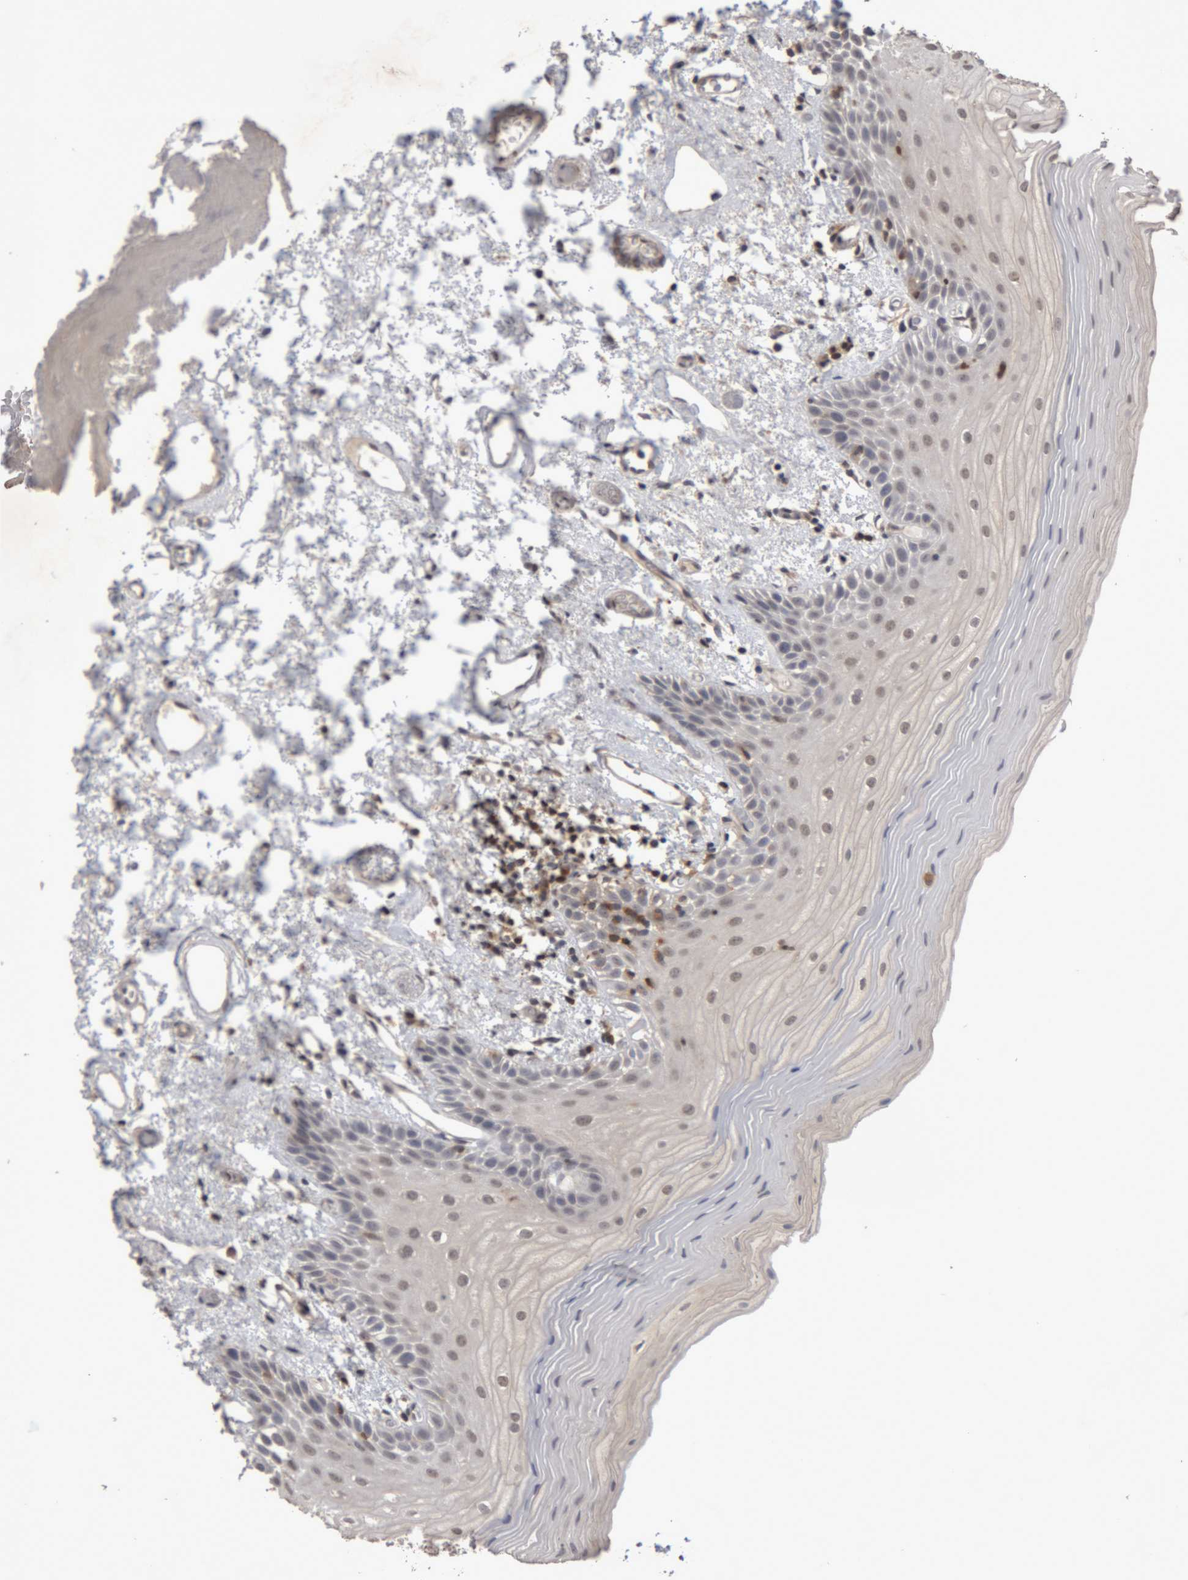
{"staining": {"intensity": "weak", "quantity": "25%-75%", "location": "nuclear"}, "tissue": "oral mucosa", "cell_type": "Squamous epithelial cells", "image_type": "normal", "snomed": [{"axis": "morphology", "description": "Normal tissue, NOS"}, {"axis": "topography", "description": "Oral tissue"}], "caption": "Human oral mucosa stained for a protein (brown) exhibits weak nuclear positive staining in approximately 25%-75% of squamous epithelial cells.", "gene": "NFATC2", "patient": {"sex": "male", "age": 52}}